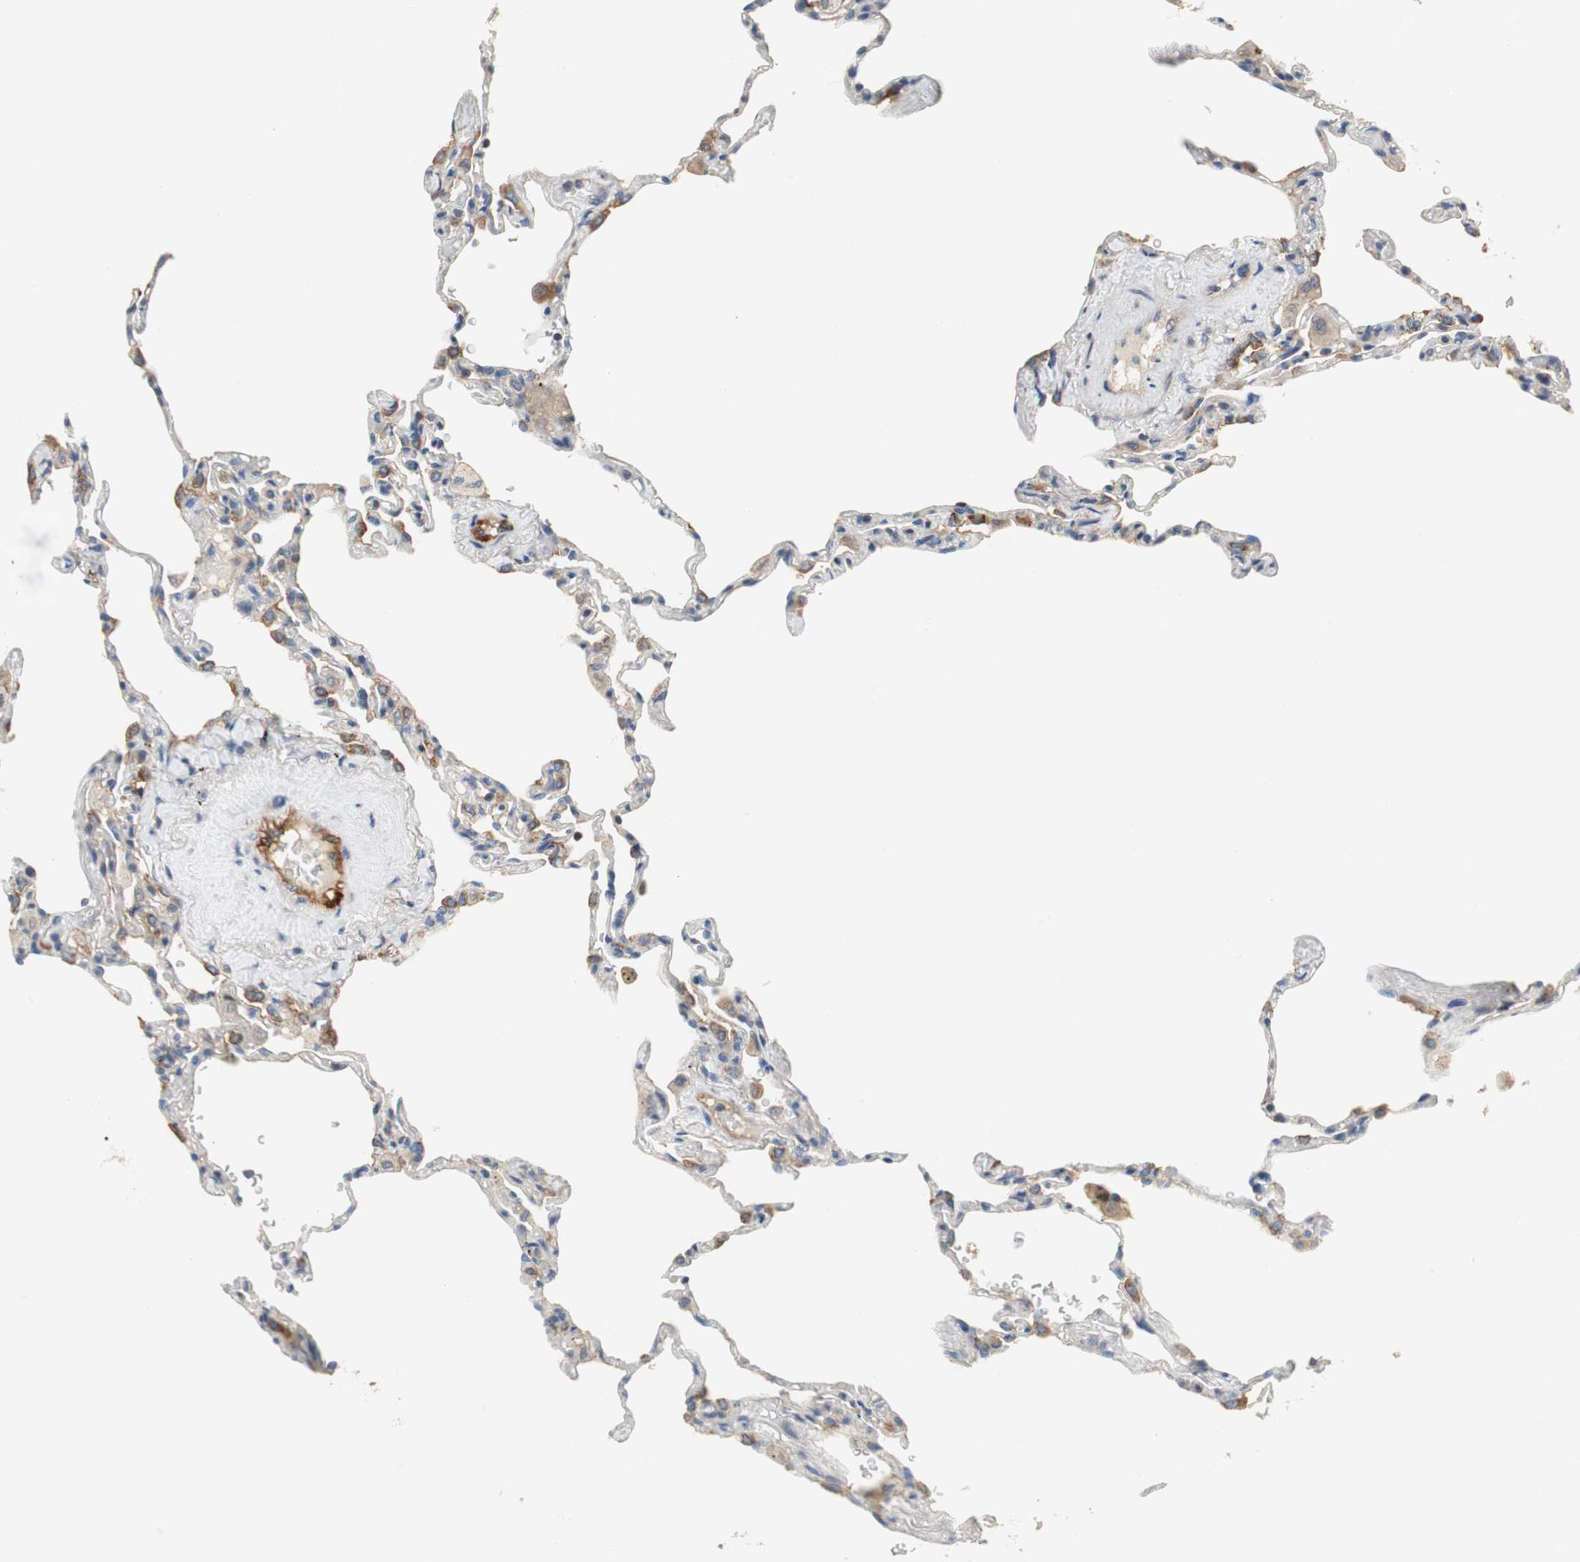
{"staining": {"intensity": "negative", "quantity": "none", "location": "none"}, "tissue": "lung", "cell_type": "Alveolar cells", "image_type": "normal", "snomed": [{"axis": "morphology", "description": "Normal tissue, NOS"}, {"axis": "topography", "description": "Lung"}], "caption": "This micrograph is of unremarkable lung stained with immunohistochemistry to label a protein in brown with the nuclei are counter-stained blue. There is no staining in alveolar cells.", "gene": "ALPL", "patient": {"sex": "male", "age": 59}}